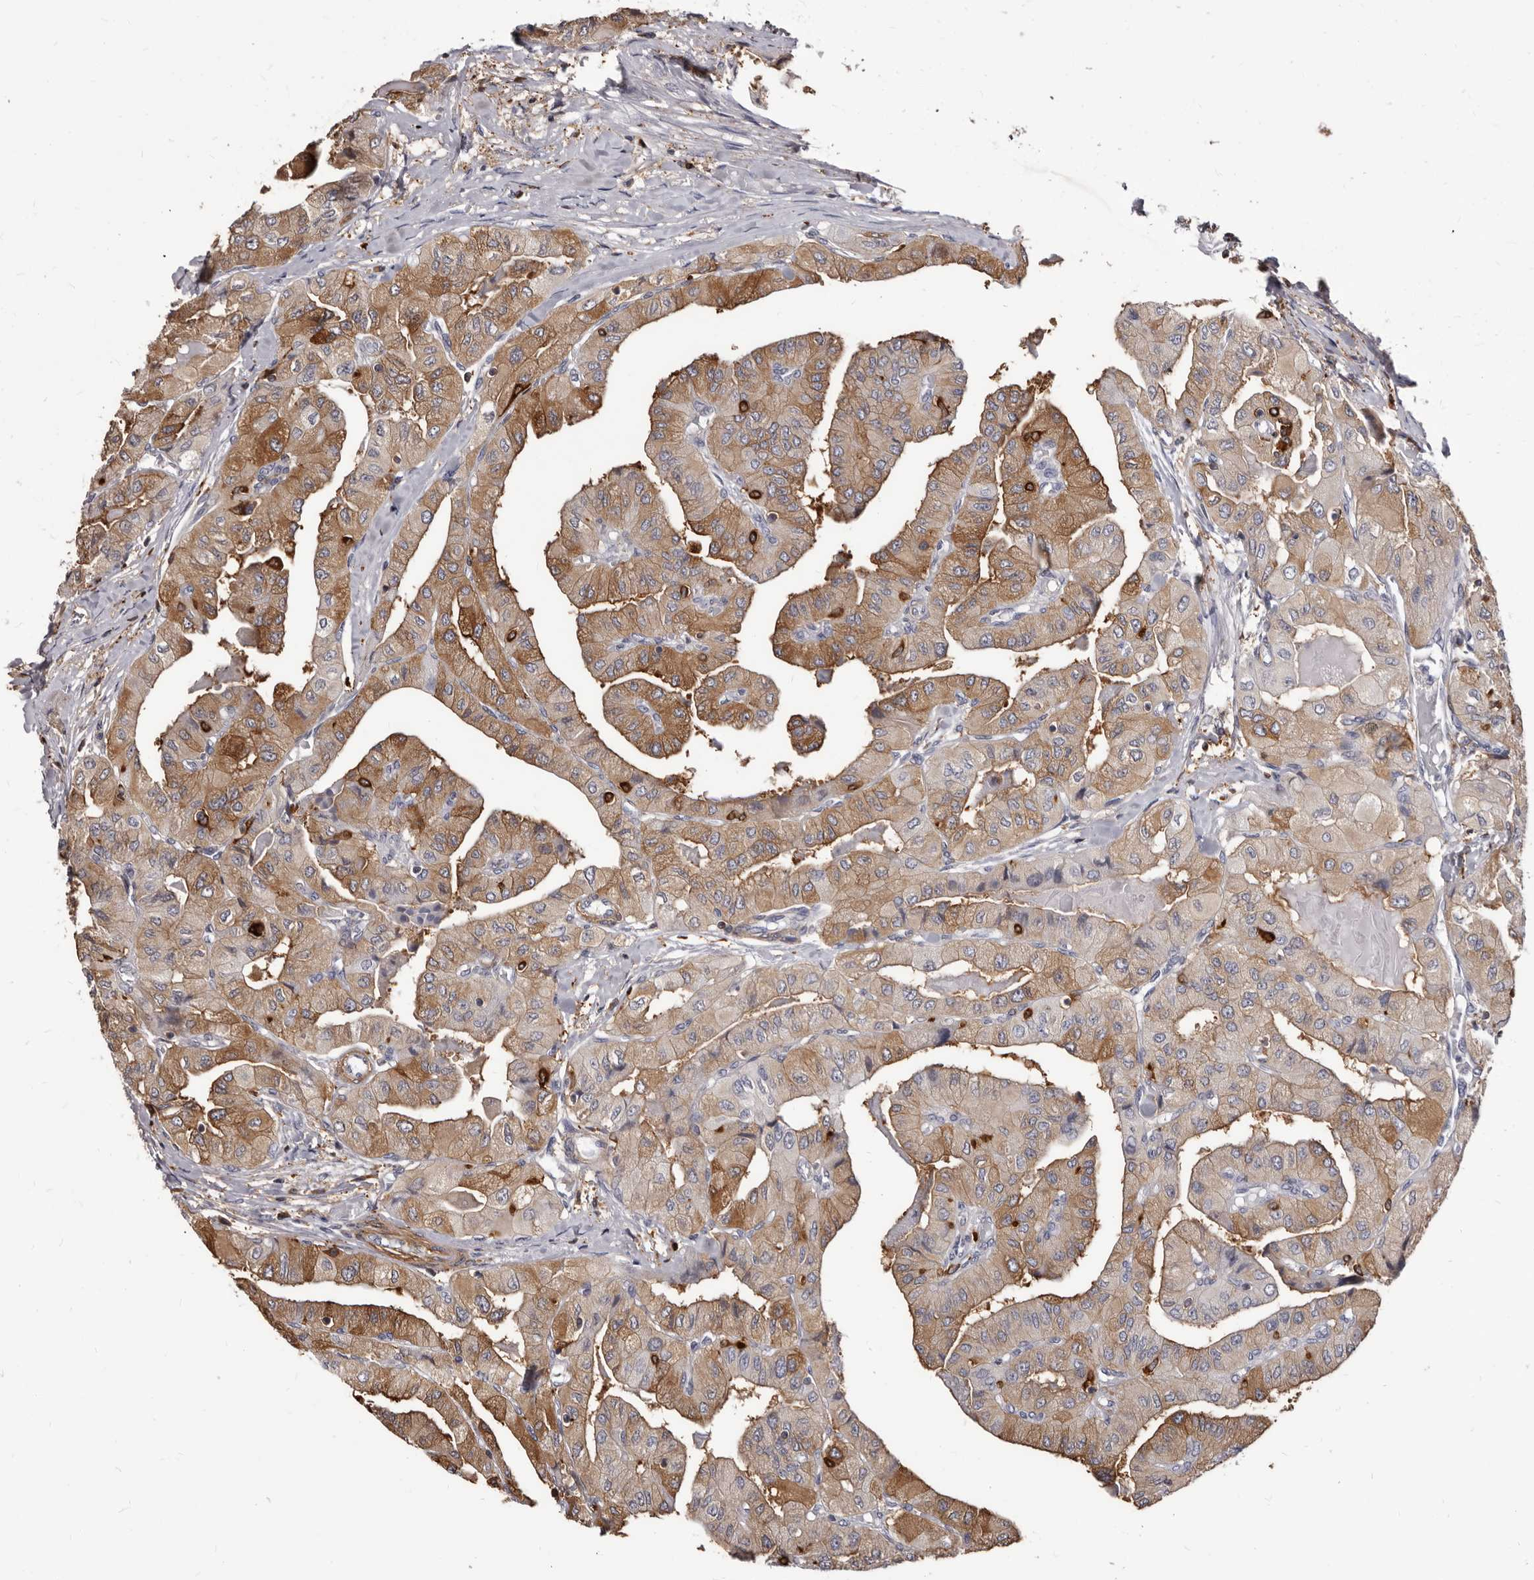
{"staining": {"intensity": "moderate", "quantity": "25%-75%", "location": "cytoplasmic/membranous"}, "tissue": "thyroid cancer", "cell_type": "Tumor cells", "image_type": "cancer", "snomed": [{"axis": "morphology", "description": "Papillary adenocarcinoma, NOS"}, {"axis": "topography", "description": "Thyroid gland"}], "caption": "A micrograph of thyroid cancer stained for a protein exhibits moderate cytoplasmic/membranous brown staining in tumor cells.", "gene": "NIBAN1", "patient": {"sex": "female", "age": 59}}